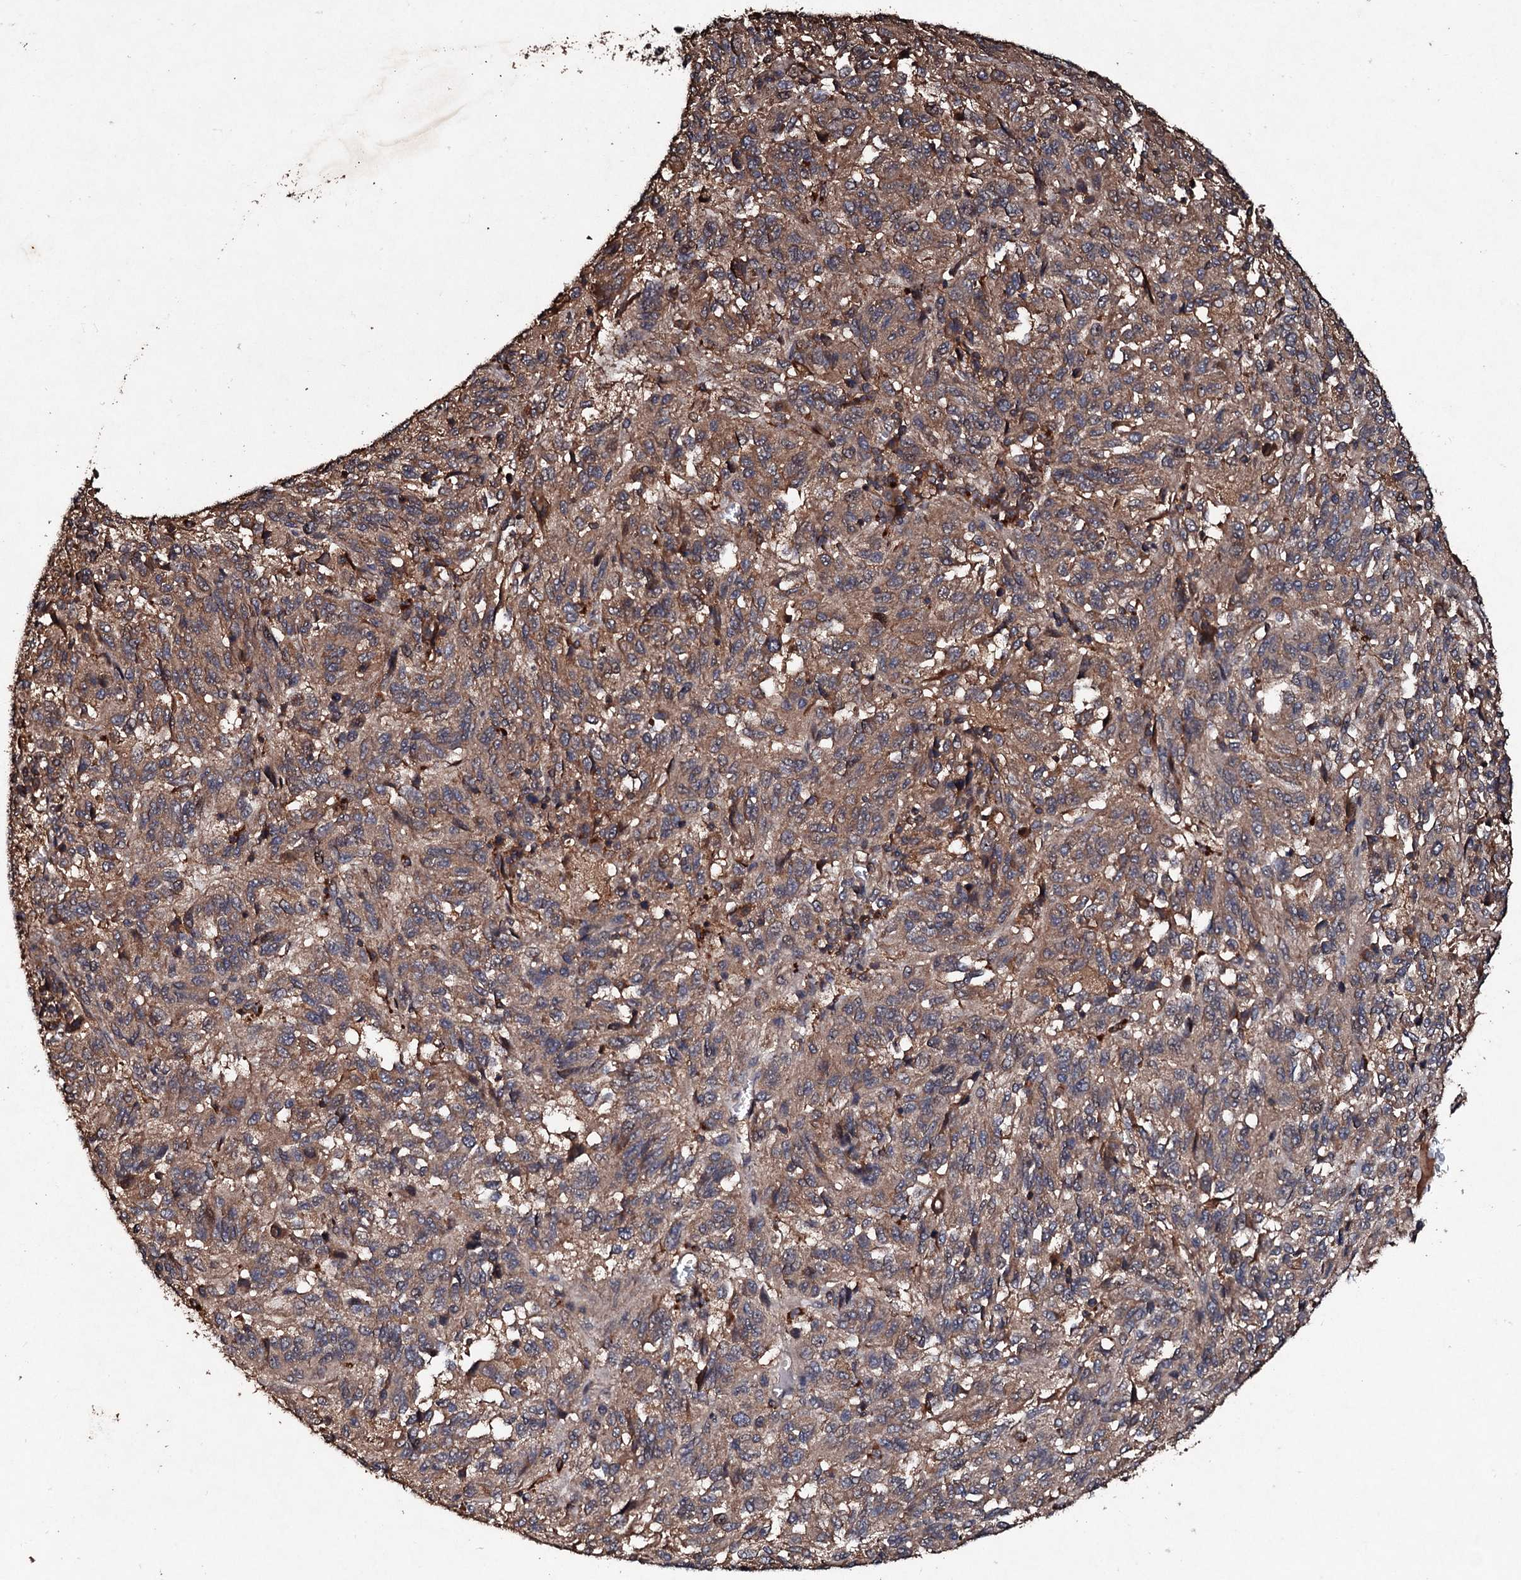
{"staining": {"intensity": "moderate", "quantity": ">75%", "location": "cytoplasmic/membranous"}, "tissue": "melanoma", "cell_type": "Tumor cells", "image_type": "cancer", "snomed": [{"axis": "morphology", "description": "Malignant melanoma, Metastatic site"}, {"axis": "topography", "description": "Lung"}], "caption": "IHC photomicrograph of human melanoma stained for a protein (brown), which shows medium levels of moderate cytoplasmic/membranous expression in about >75% of tumor cells.", "gene": "KERA", "patient": {"sex": "male", "age": 64}}